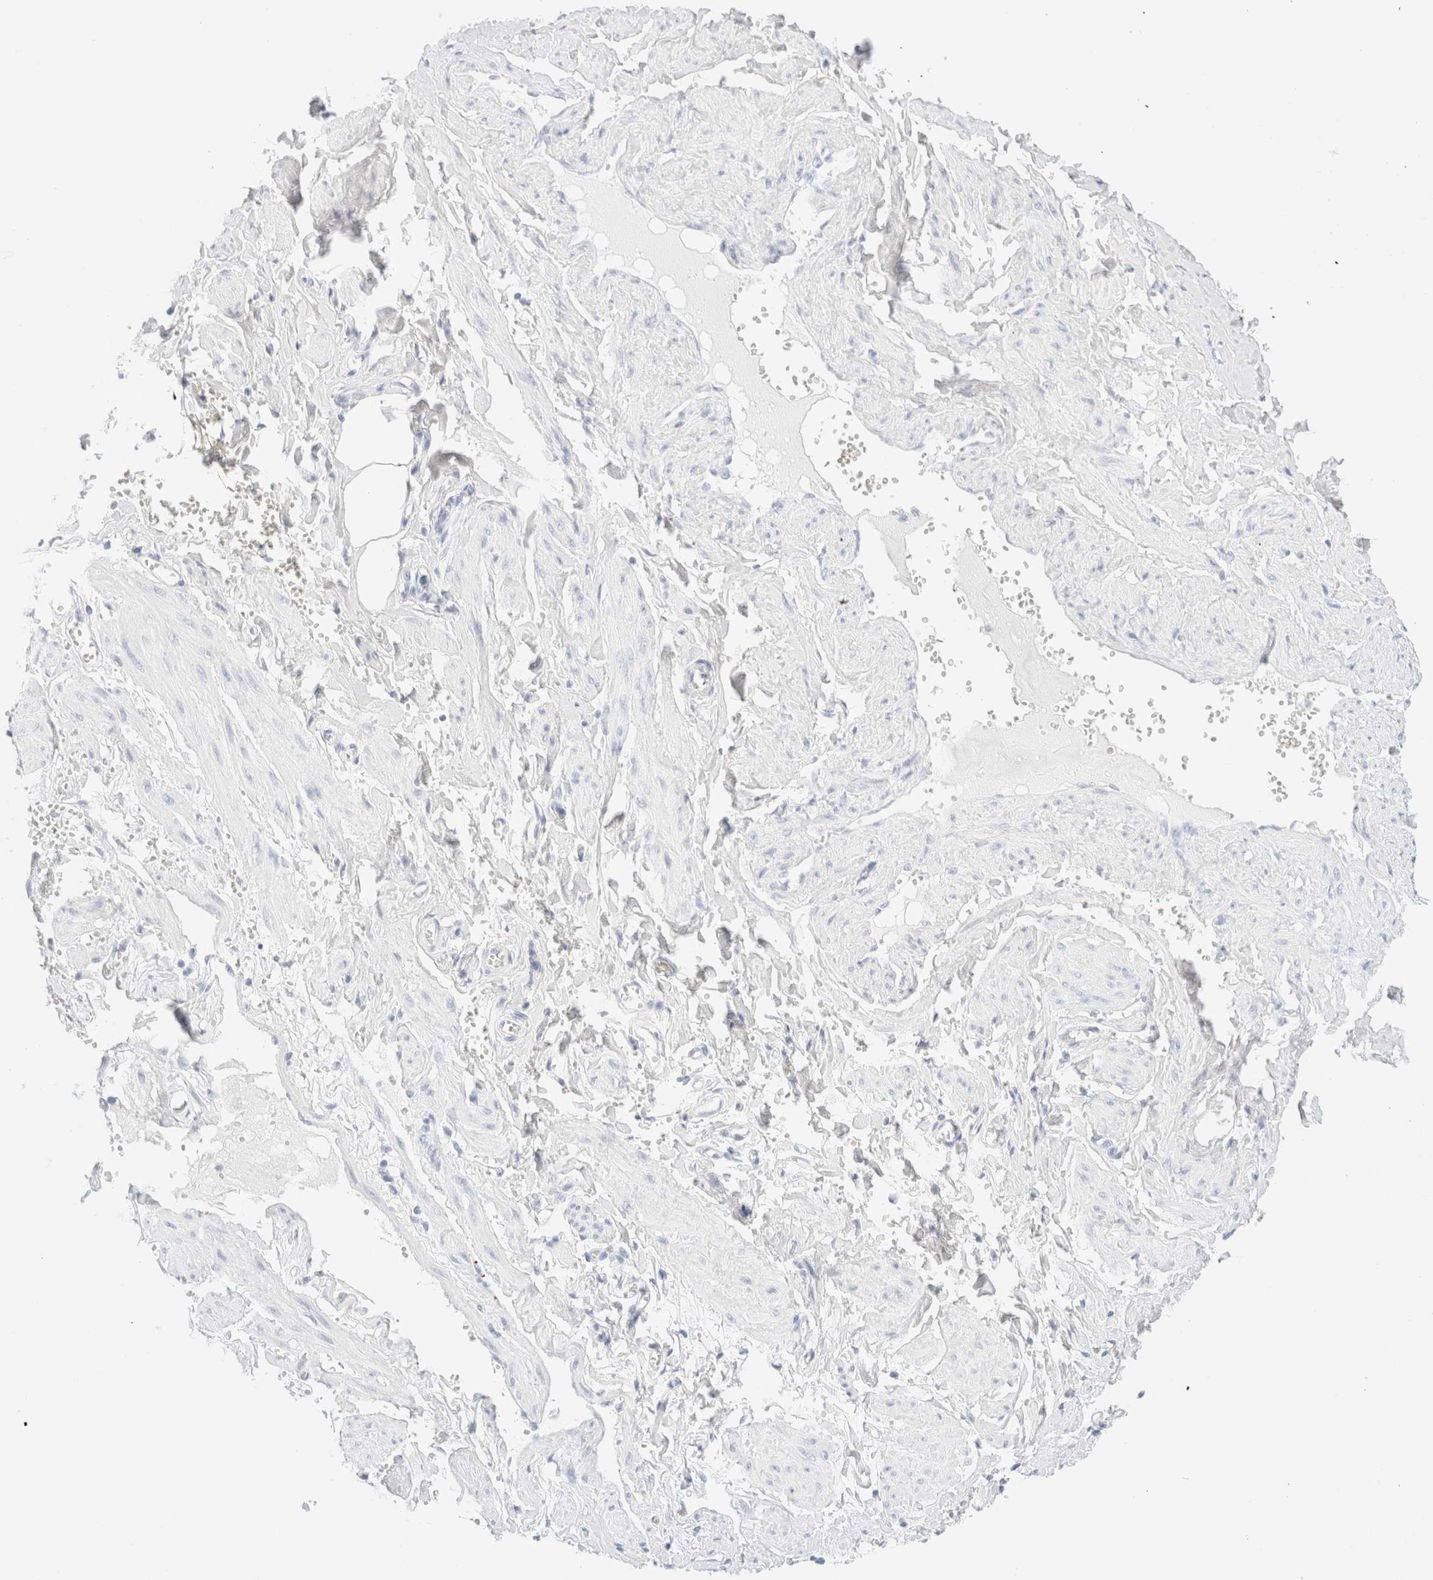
{"staining": {"intensity": "negative", "quantity": "none", "location": "none"}, "tissue": "adipose tissue", "cell_type": "Adipocytes", "image_type": "normal", "snomed": [{"axis": "morphology", "description": "Normal tissue, NOS"}, {"axis": "topography", "description": "Vascular tissue"}, {"axis": "topography", "description": "Fallopian tube"}, {"axis": "topography", "description": "Ovary"}], "caption": "Immunohistochemistry image of normal human adipose tissue stained for a protein (brown), which shows no staining in adipocytes.", "gene": "KRT15", "patient": {"sex": "female", "age": 67}}